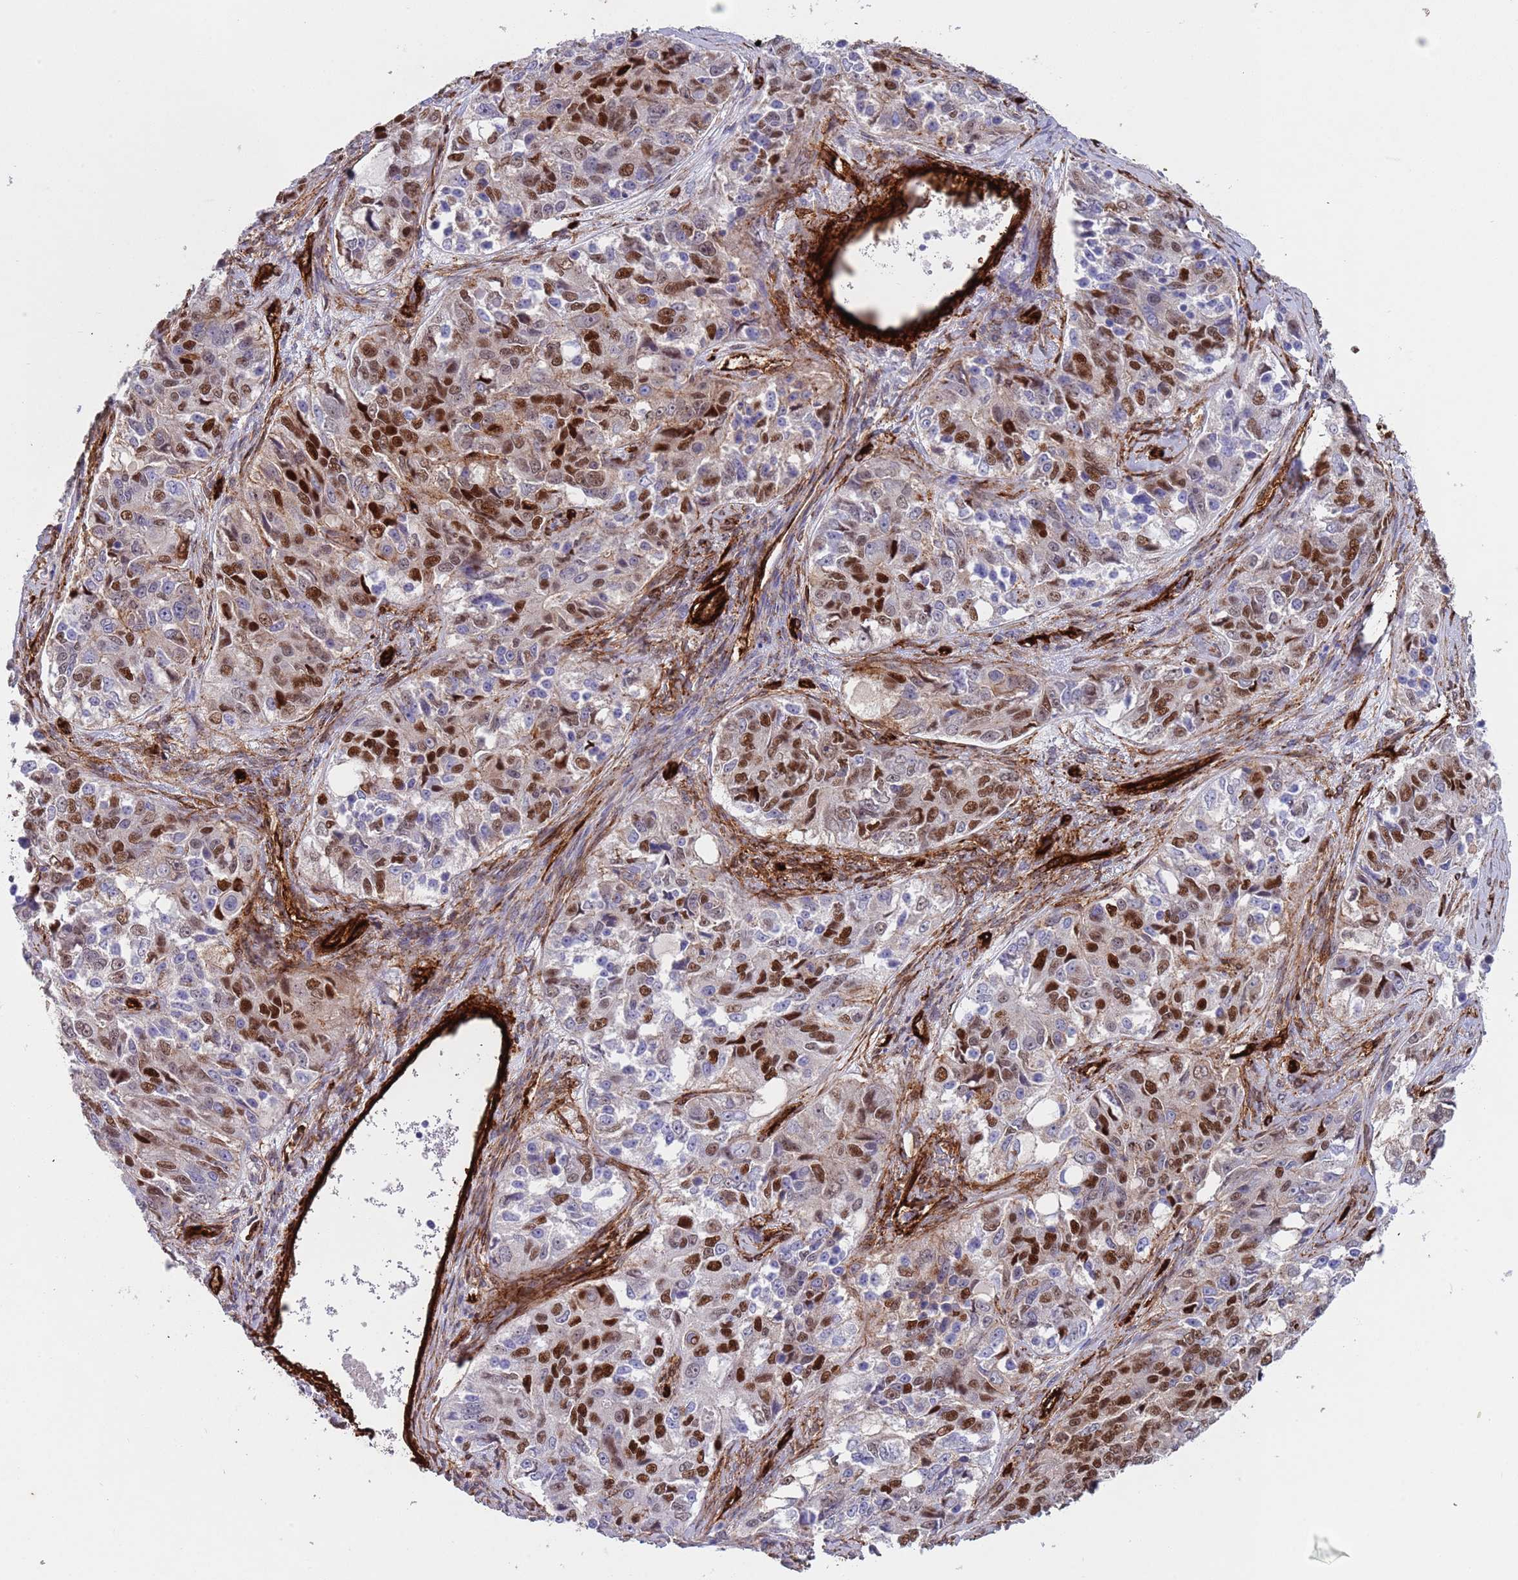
{"staining": {"intensity": "strong", "quantity": "25%-75%", "location": "nuclear"}, "tissue": "ovarian cancer", "cell_type": "Tumor cells", "image_type": "cancer", "snomed": [{"axis": "morphology", "description": "Carcinoma, endometroid"}, {"axis": "topography", "description": "Ovary"}], "caption": "This photomicrograph exhibits endometroid carcinoma (ovarian) stained with immunohistochemistry to label a protein in brown. The nuclear of tumor cells show strong positivity for the protein. Nuclei are counter-stained blue.", "gene": "CAV2", "patient": {"sex": "female", "age": 51}}